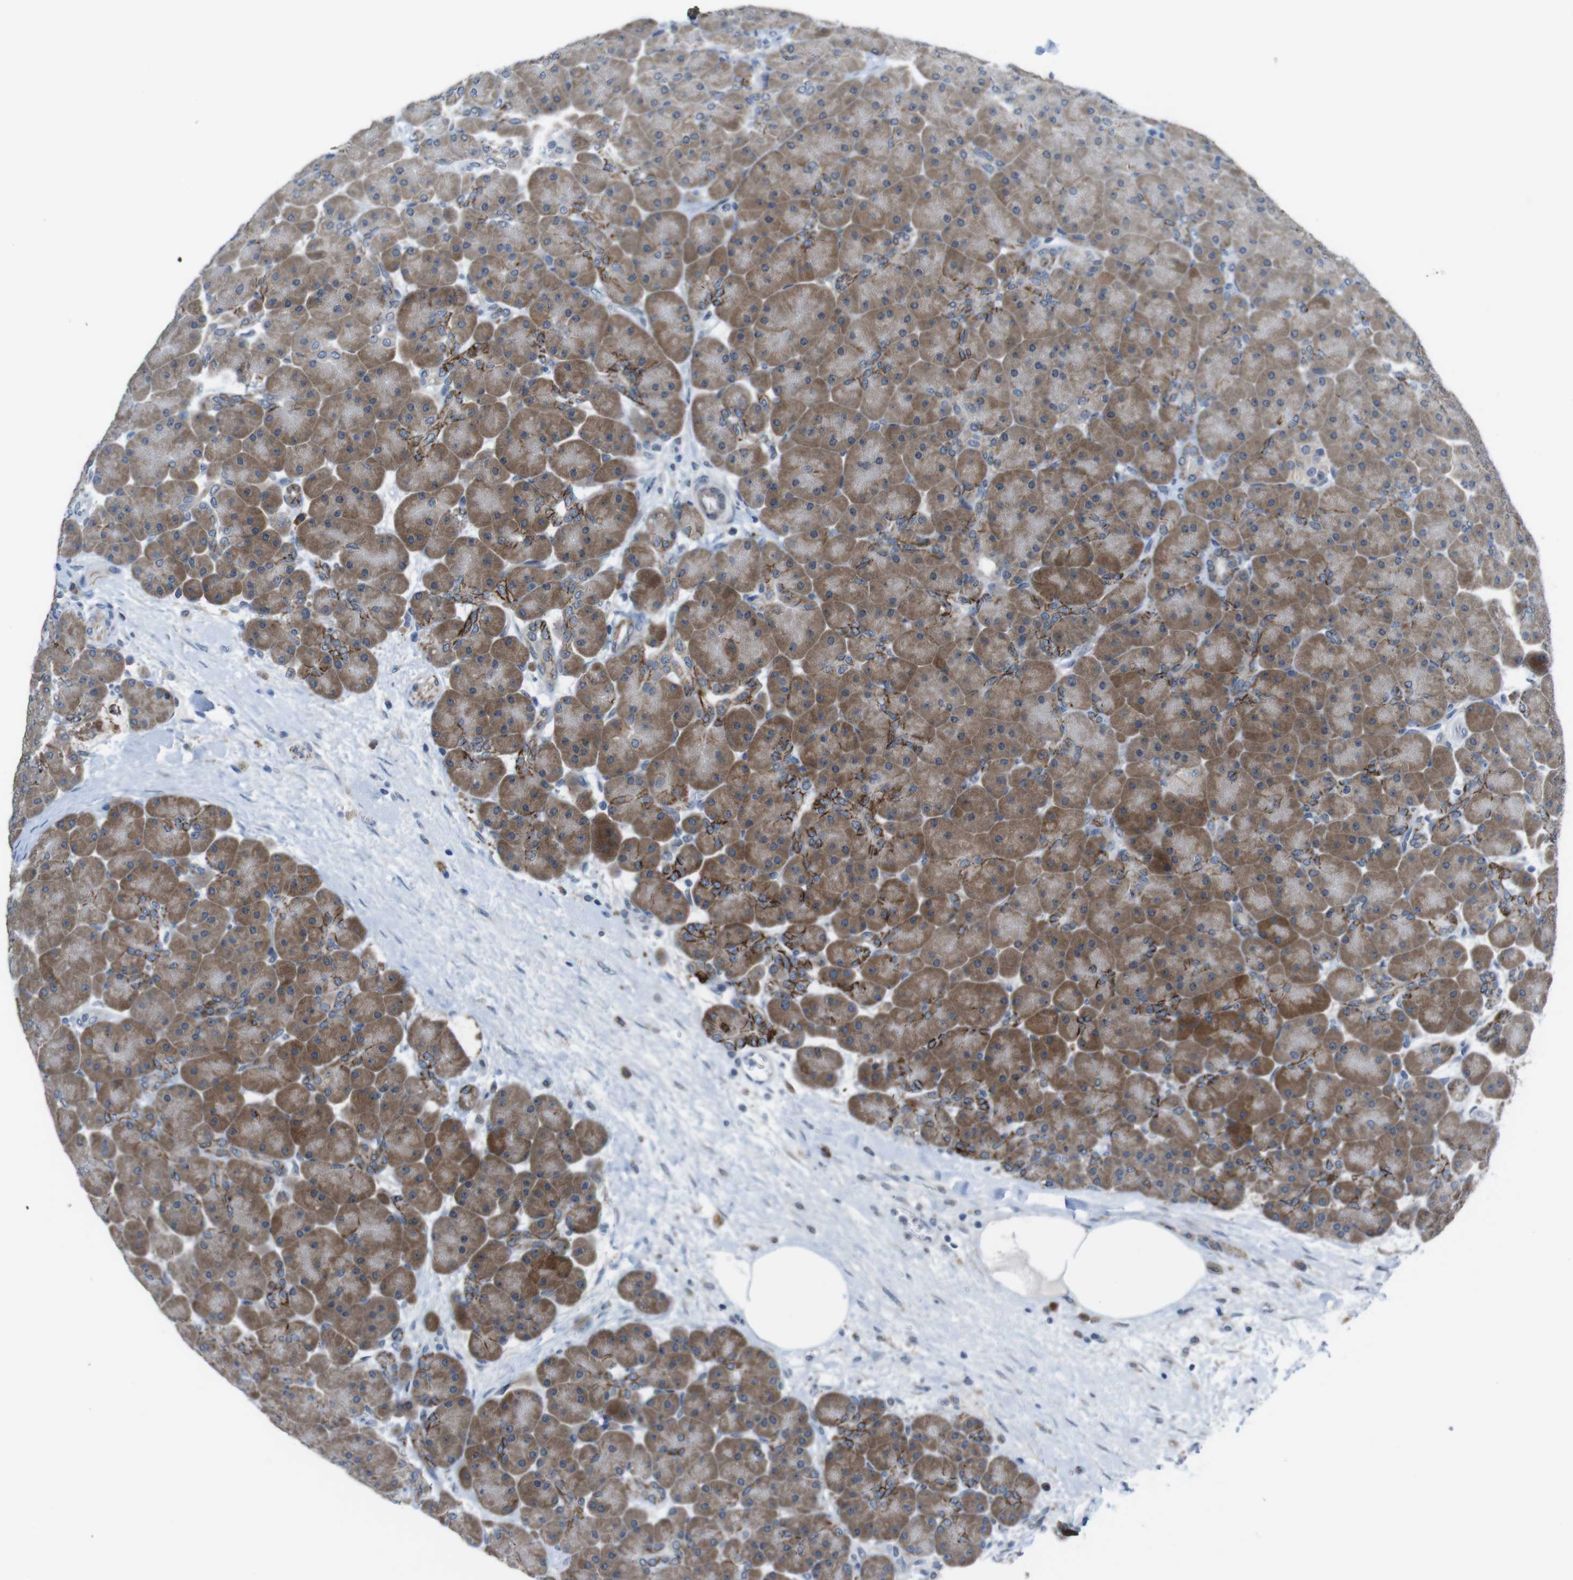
{"staining": {"intensity": "moderate", "quantity": ">75%", "location": "cytoplasmic/membranous"}, "tissue": "pancreas", "cell_type": "Exocrine glandular cells", "image_type": "normal", "snomed": [{"axis": "morphology", "description": "Normal tissue, NOS"}, {"axis": "topography", "description": "Pancreas"}], "caption": "Protein expression analysis of normal pancreas displays moderate cytoplasmic/membranous staining in about >75% of exocrine glandular cells.", "gene": "CDH22", "patient": {"sex": "male", "age": 66}}